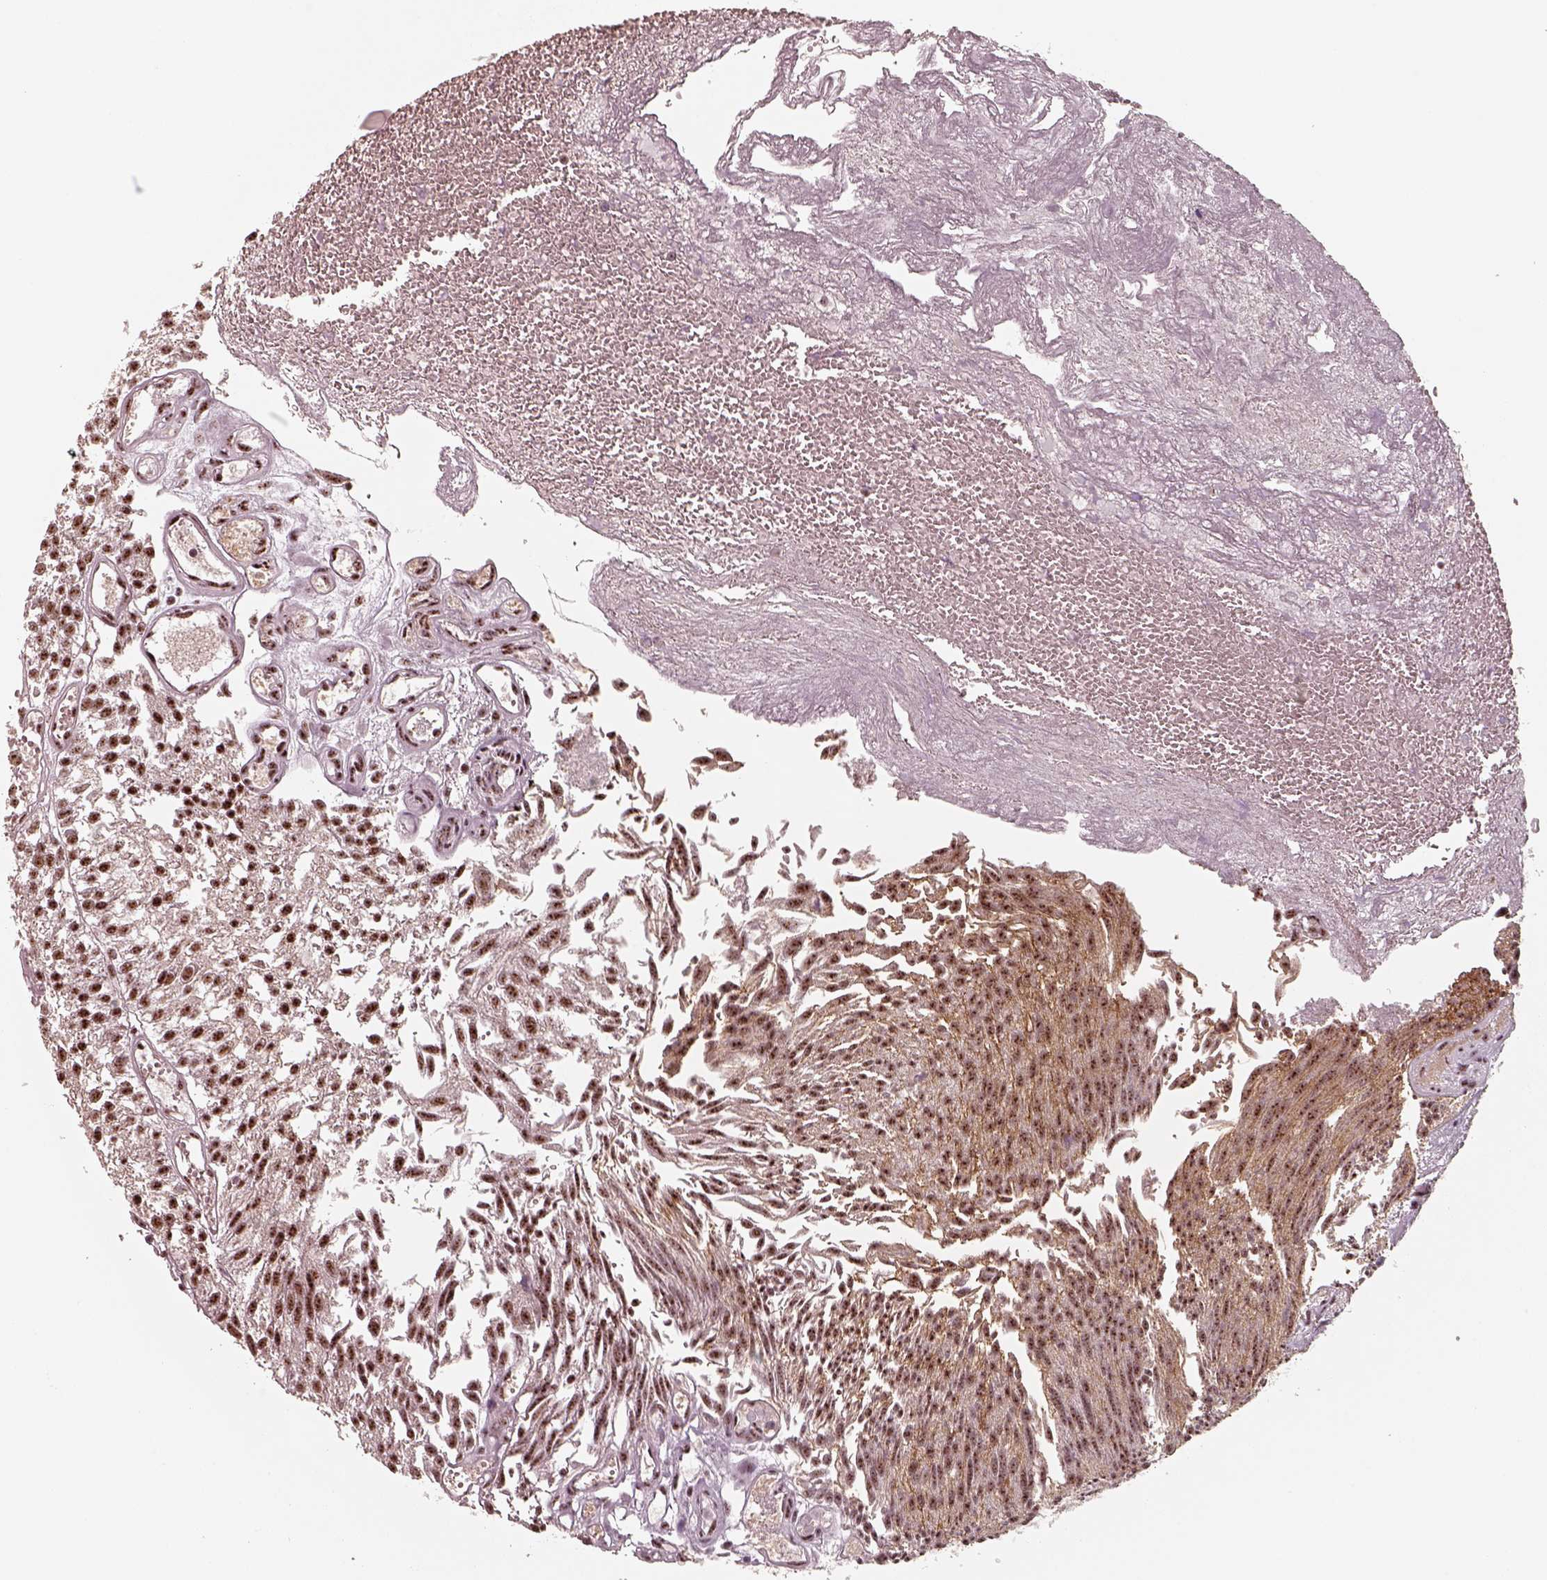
{"staining": {"intensity": "strong", "quantity": ">75%", "location": "nuclear"}, "tissue": "urothelial cancer", "cell_type": "Tumor cells", "image_type": "cancer", "snomed": [{"axis": "morphology", "description": "Urothelial carcinoma, Low grade"}, {"axis": "topography", "description": "Urinary bladder"}], "caption": "Low-grade urothelial carcinoma stained with IHC exhibits strong nuclear staining in about >75% of tumor cells.", "gene": "ATXN7L3", "patient": {"sex": "male", "age": 79}}